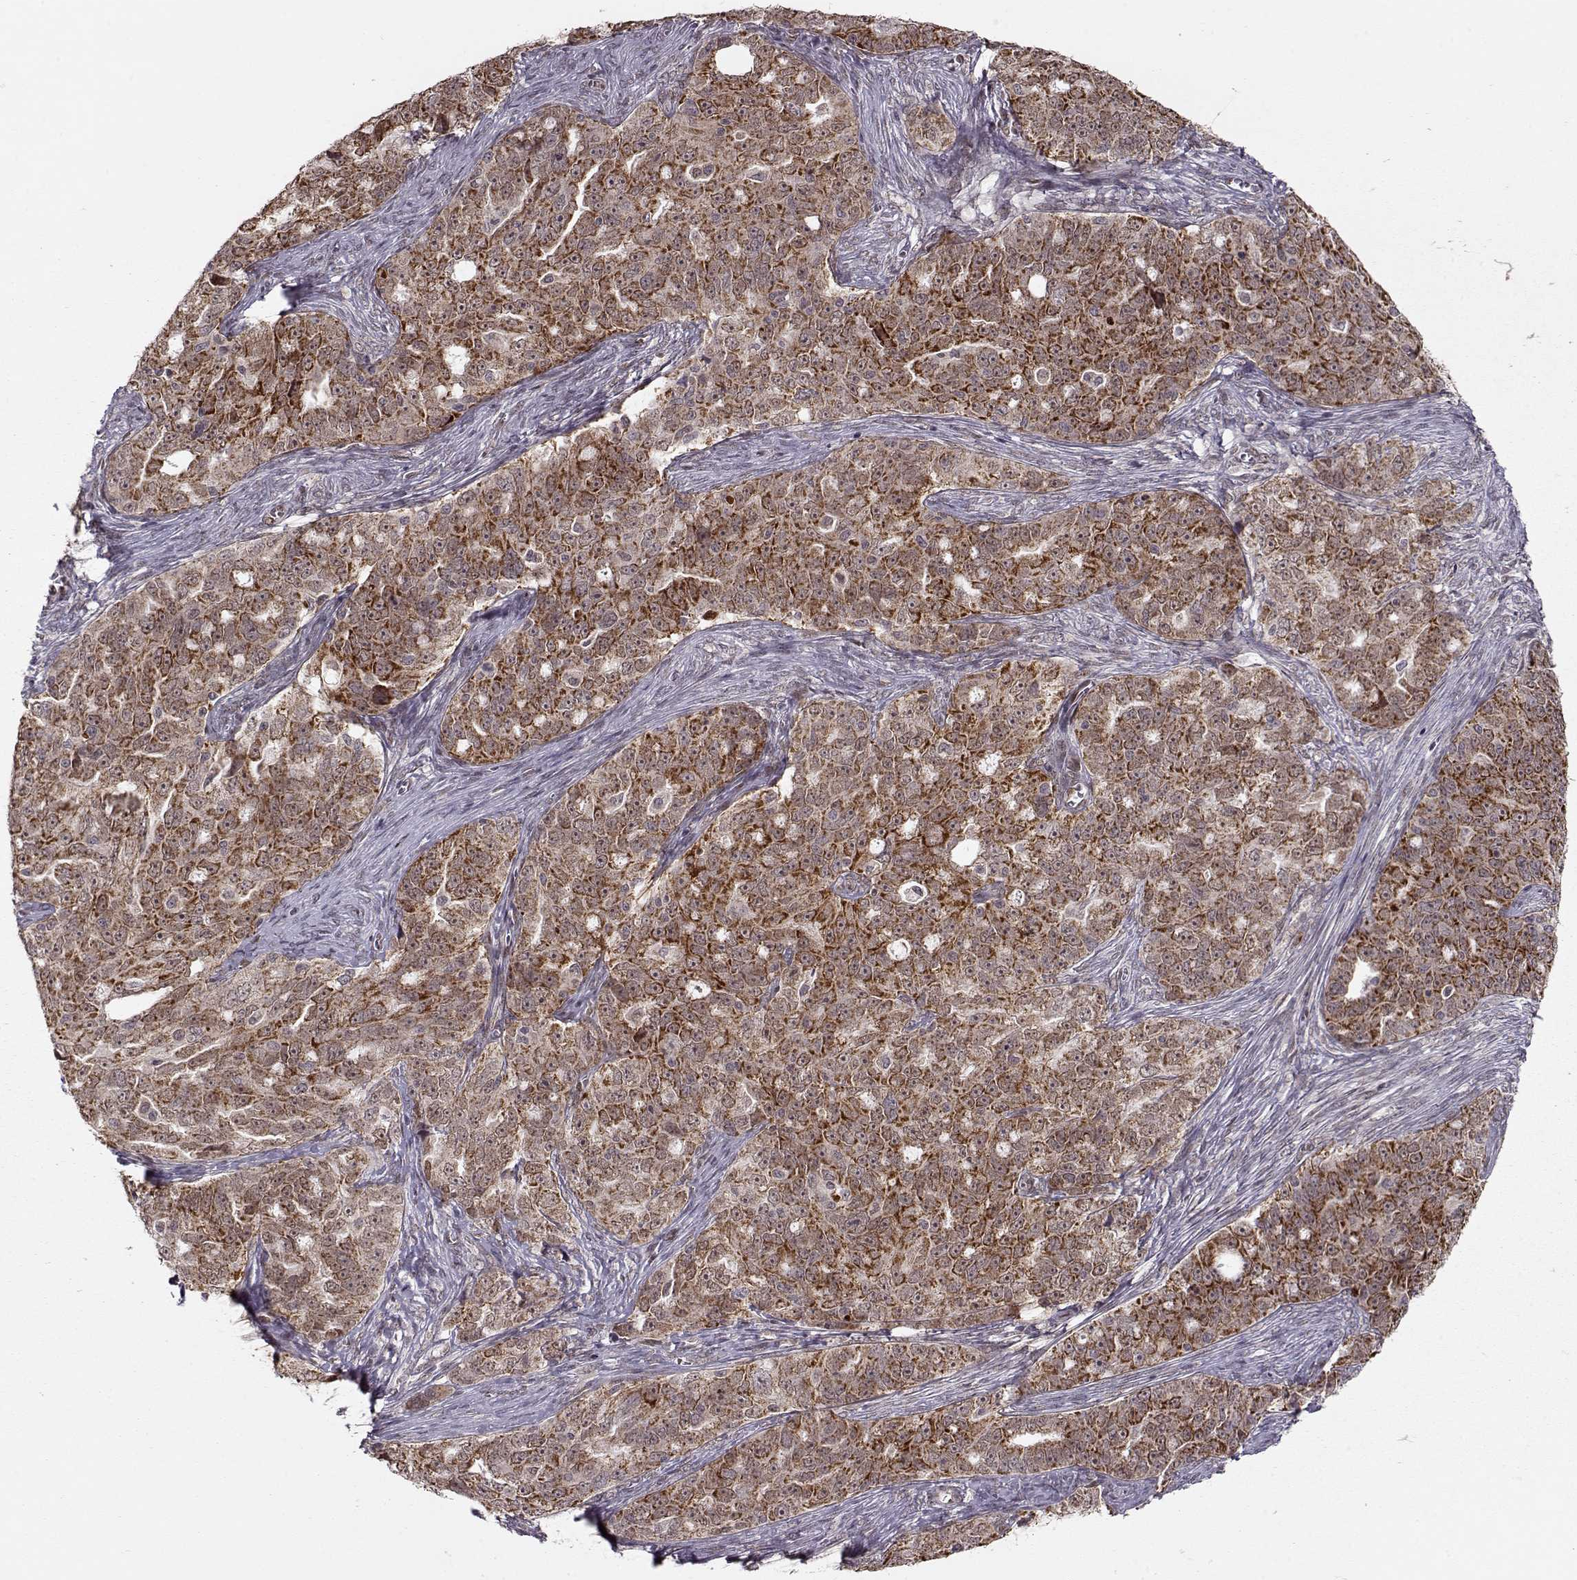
{"staining": {"intensity": "strong", "quantity": ">75%", "location": "cytoplasmic/membranous"}, "tissue": "ovarian cancer", "cell_type": "Tumor cells", "image_type": "cancer", "snomed": [{"axis": "morphology", "description": "Cystadenocarcinoma, serous, NOS"}, {"axis": "topography", "description": "Ovary"}], "caption": "Serous cystadenocarcinoma (ovarian) was stained to show a protein in brown. There is high levels of strong cytoplasmic/membranous expression in approximately >75% of tumor cells. (DAB (3,3'-diaminobenzidine) = brown stain, brightfield microscopy at high magnification).", "gene": "RAI1", "patient": {"sex": "female", "age": 51}}